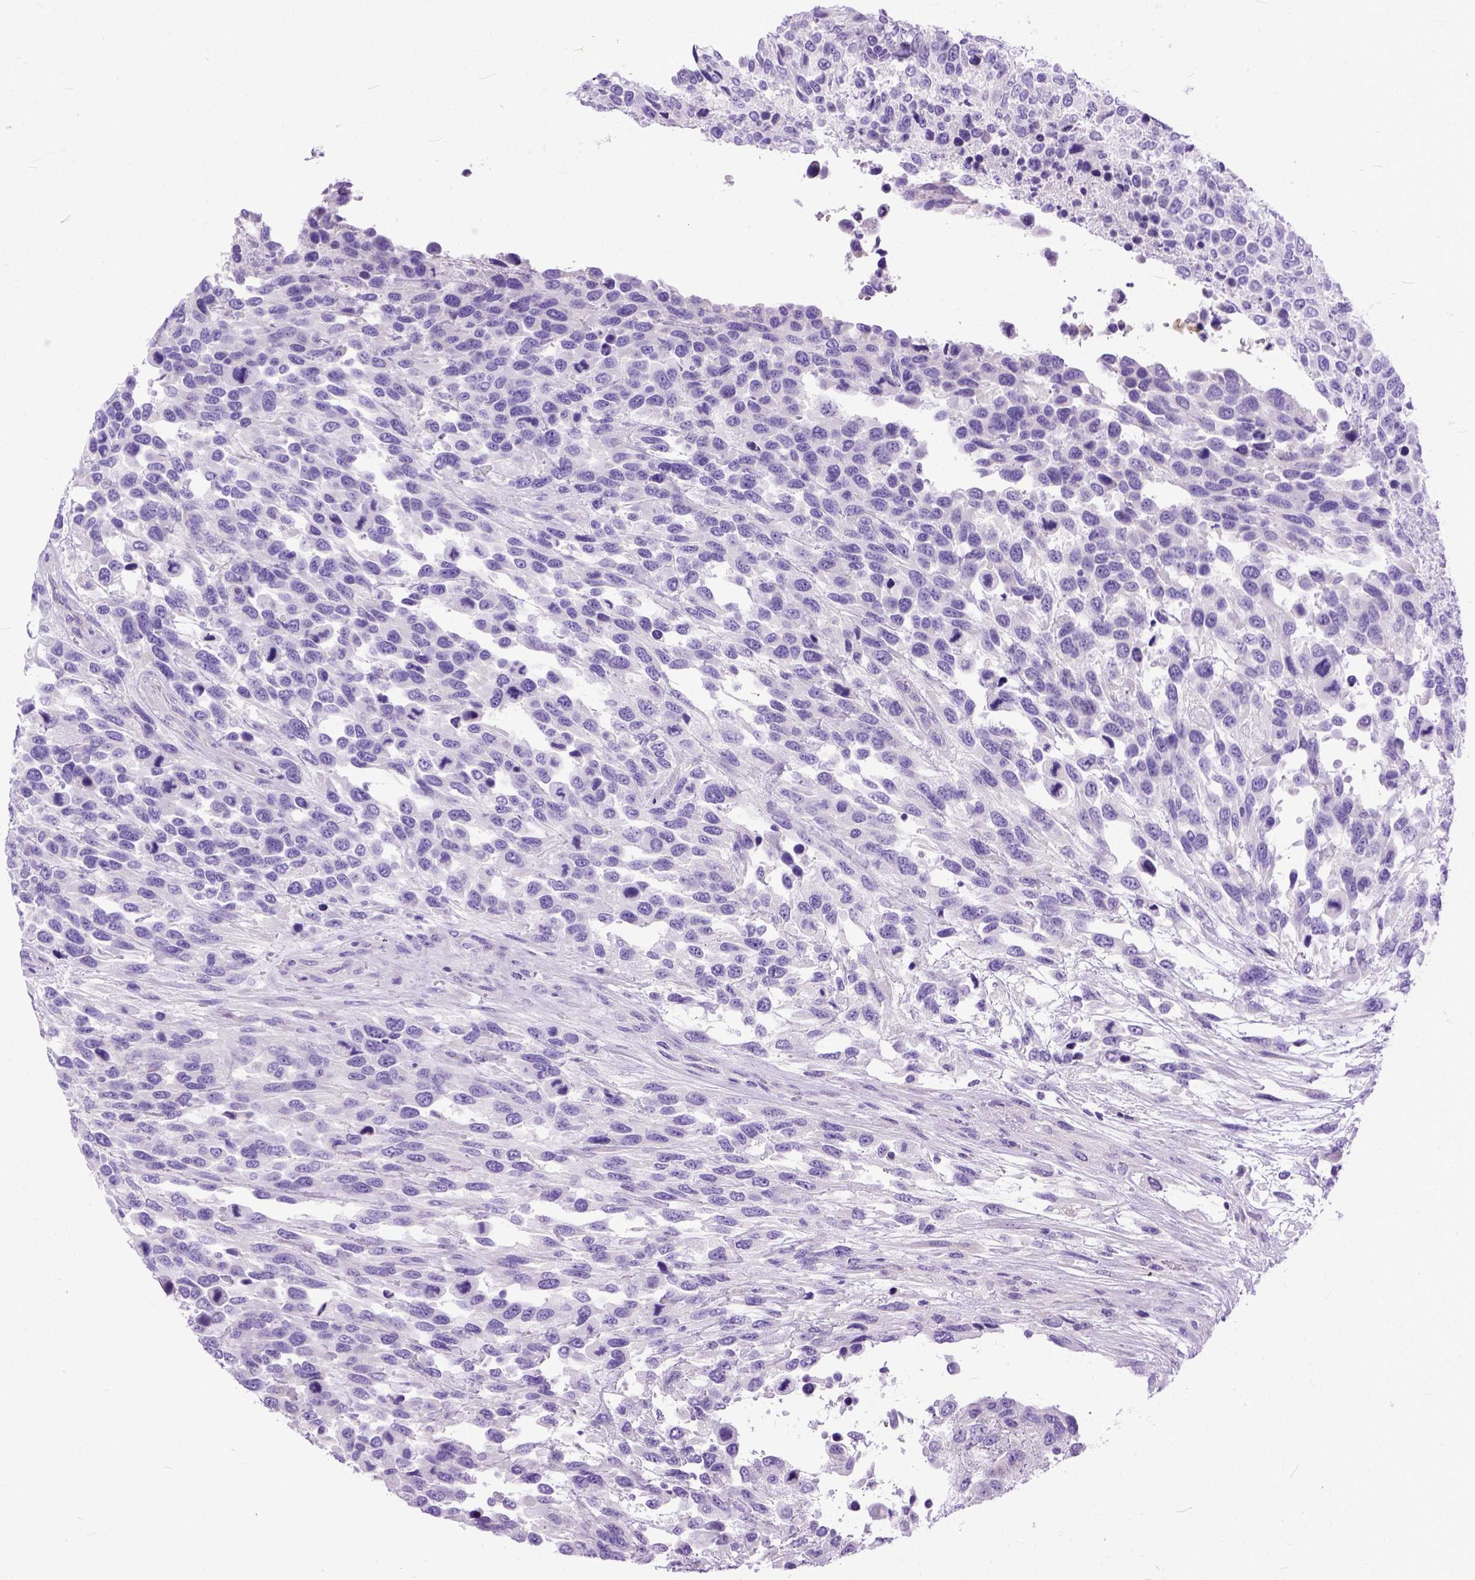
{"staining": {"intensity": "negative", "quantity": "none", "location": "none"}, "tissue": "urothelial cancer", "cell_type": "Tumor cells", "image_type": "cancer", "snomed": [{"axis": "morphology", "description": "Urothelial carcinoma, High grade"}, {"axis": "topography", "description": "Urinary bladder"}], "caption": "A high-resolution micrograph shows immunohistochemistry staining of high-grade urothelial carcinoma, which shows no significant expression in tumor cells.", "gene": "PPL", "patient": {"sex": "female", "age": 70}}